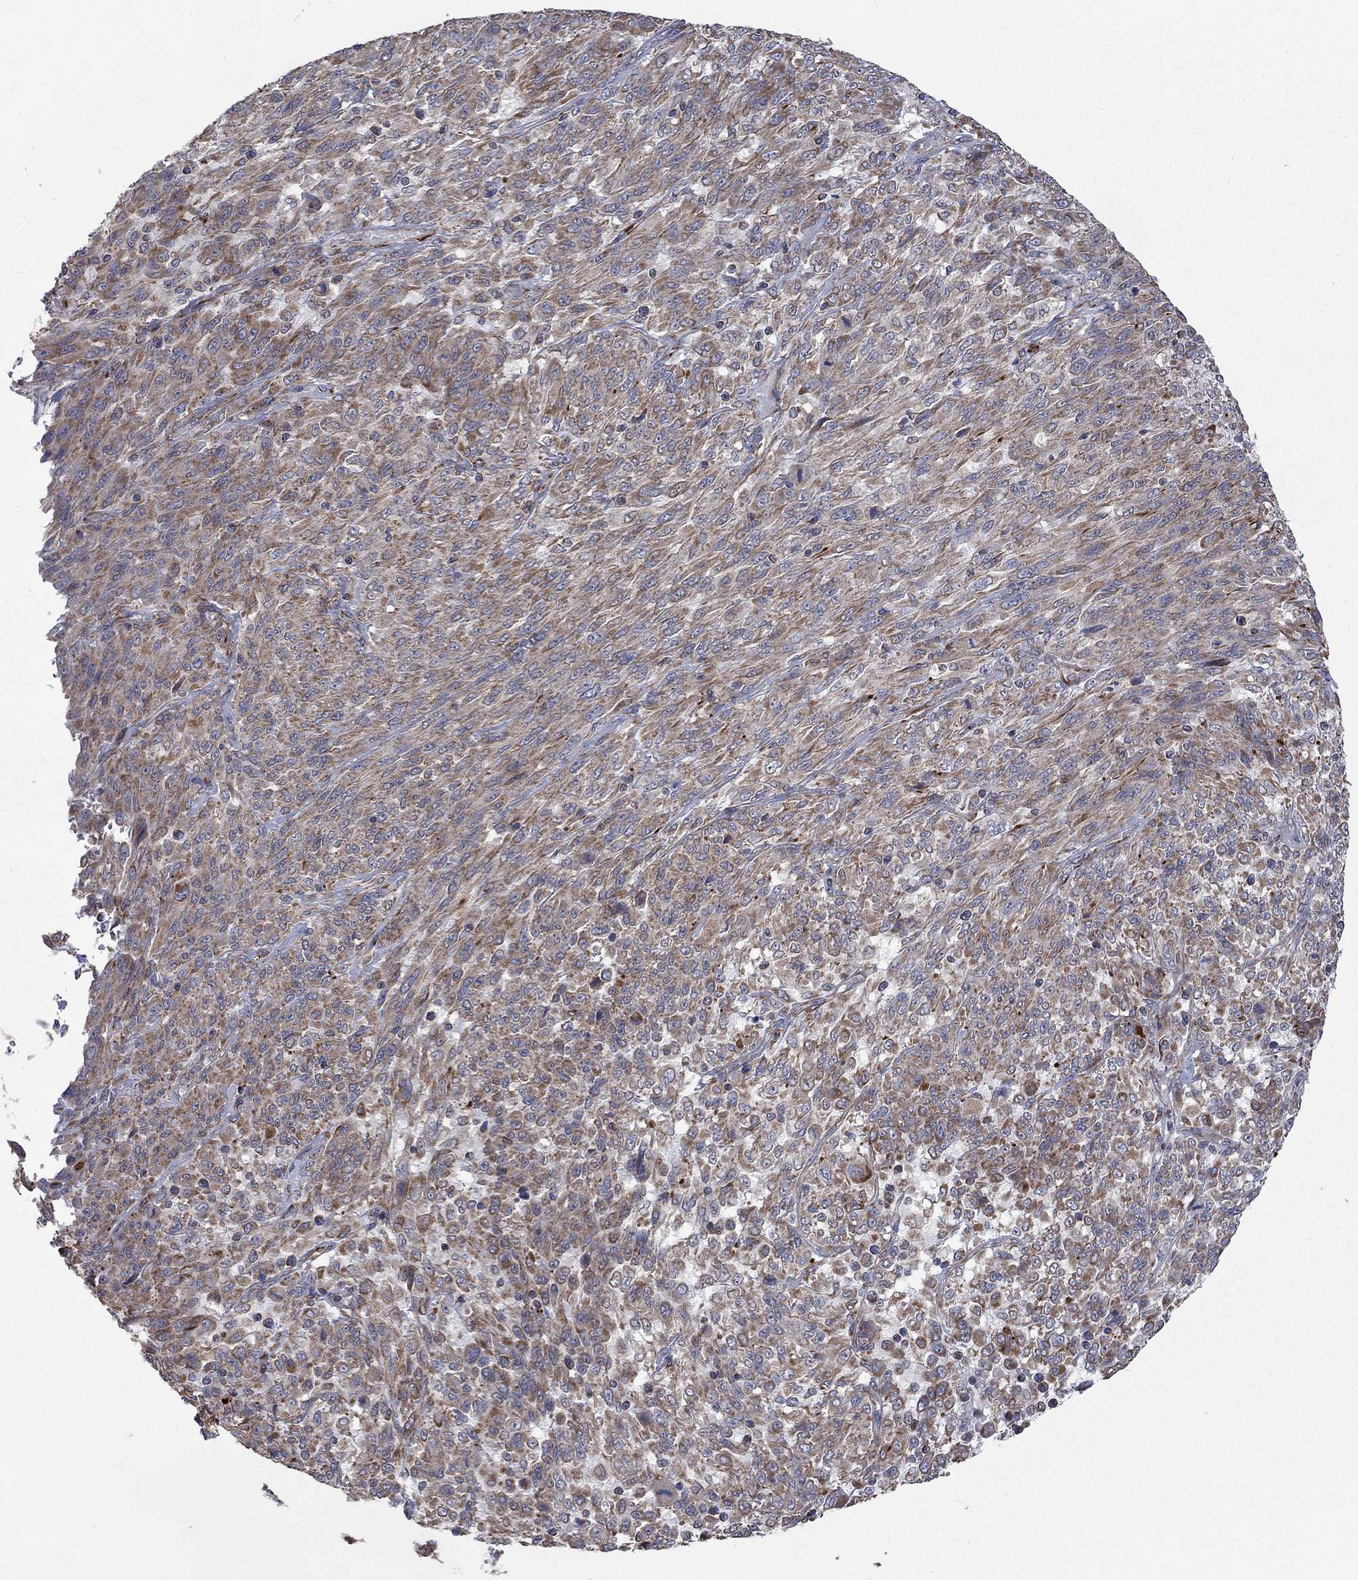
{"staining": {"intensity": "moderate", "quantity": ">75%", "location": "cytoplasmic/membranous"}, "tissue": "melanoma", "cell_type": "Tumor cells", "image_type": "cancer", "snomed": [{"axis": "morphology", "description": "Malignant melanoma, NOS"}, {"axis": "topography", "description": "Skin"}], "caption": "Human malignant melanoma stained with a brown dye shows moderate cytoplasmic/membranous positive expression in approximately >75% of tumor cells.", "gene": "NDUFC1", "patient": {"sex": "female", "age": 91}}